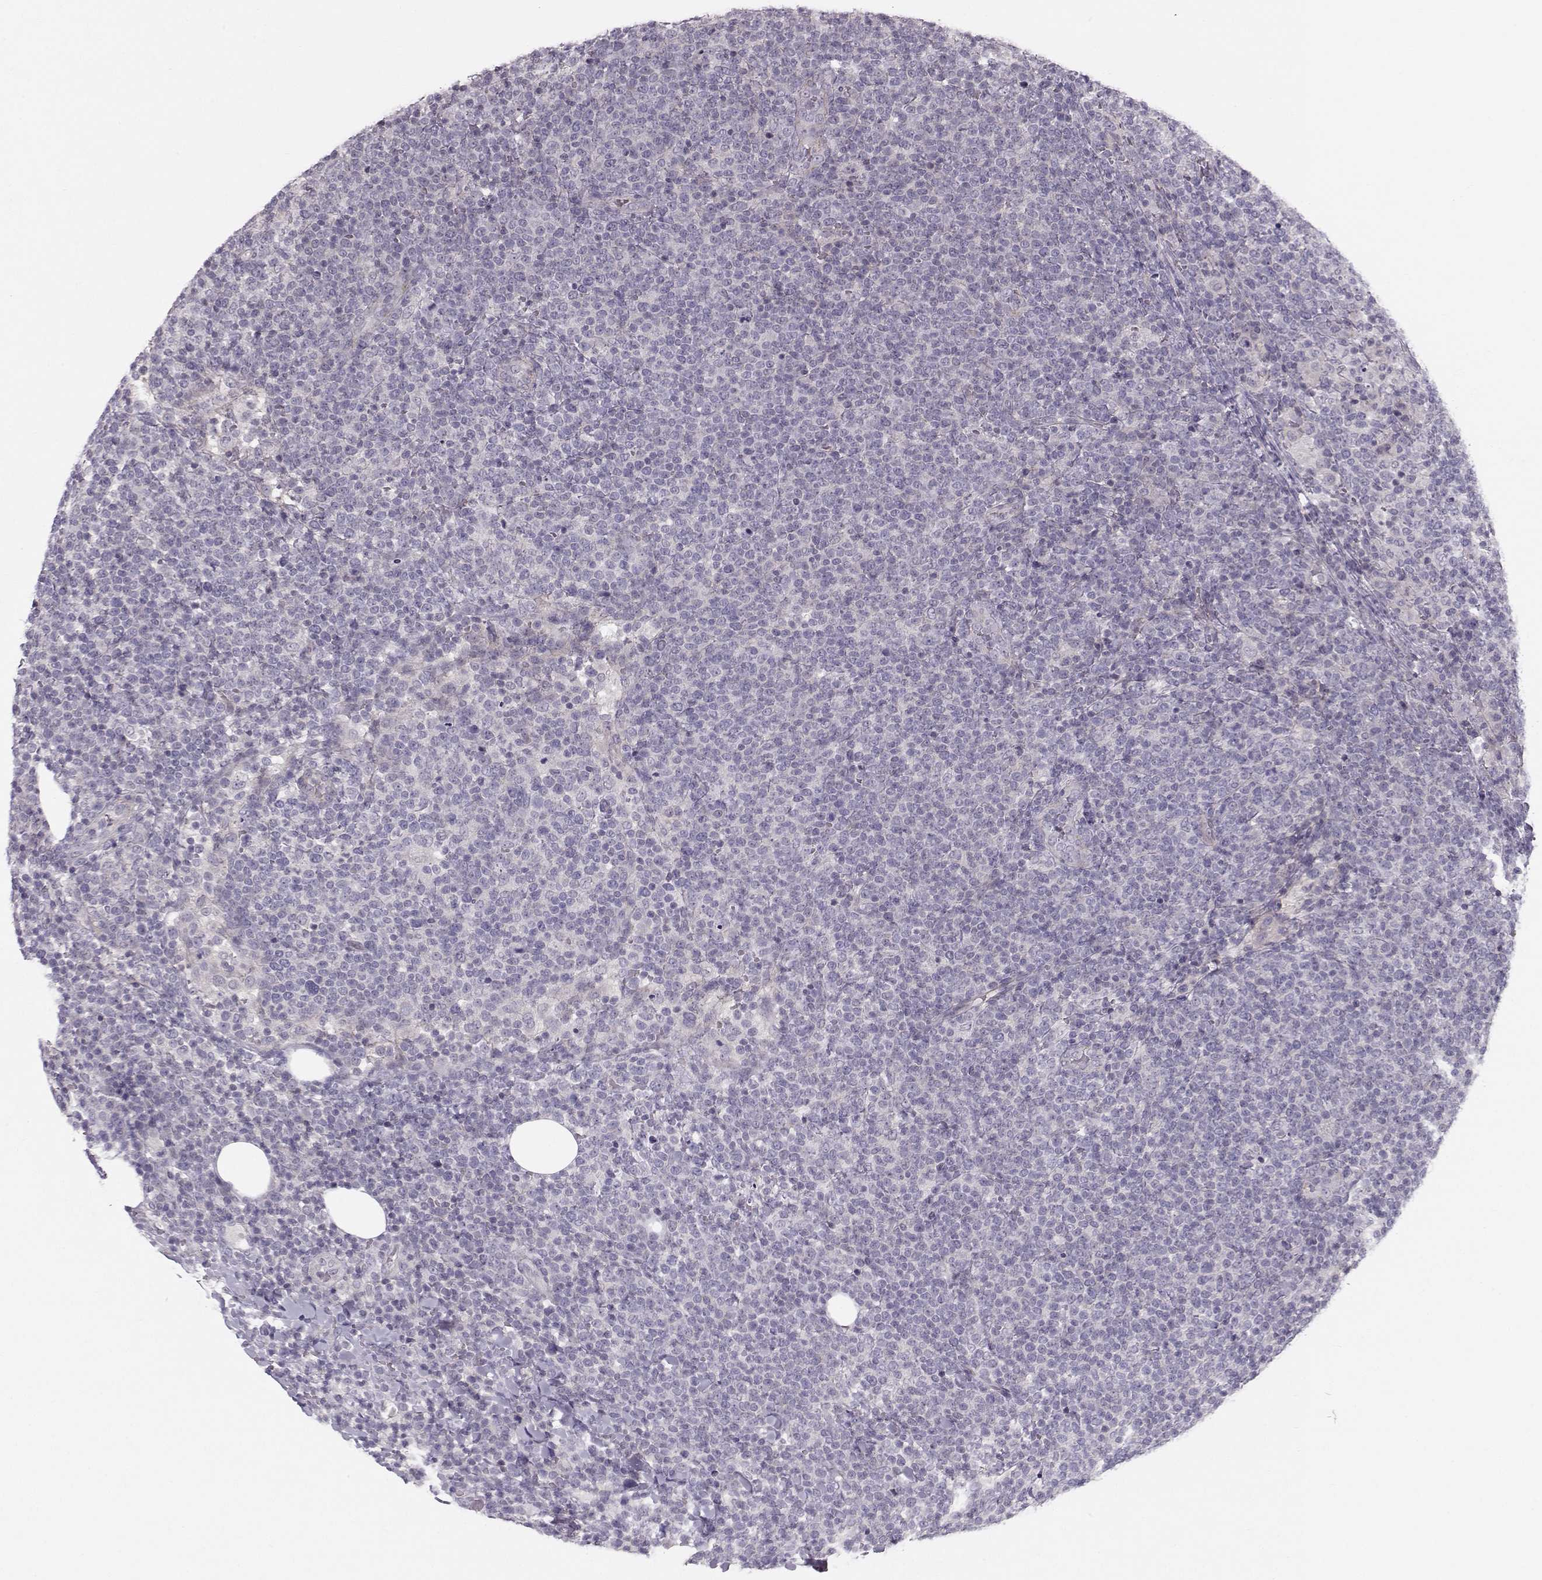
{"staining": {"intensity": "negative", "quantity": "none", "location": "none"}, "tissue": "lymphoma", "cell_type": "Tumor cells", "image_type": "cancer", "snomed": [{"axis": "morphology", "description": "Malignant lymphoma, non-Hodgkin's type, High grade"}, {"axis": "topography", "description": "Lymph node"}], "caption": "High-grade malignant lymphoma, non-Hodgkin's type was stained to show a protein in brown. There is no significant staining in tumor cells.", "gene": "MAST1", "patient": {"sex": "male", "age": 61}}